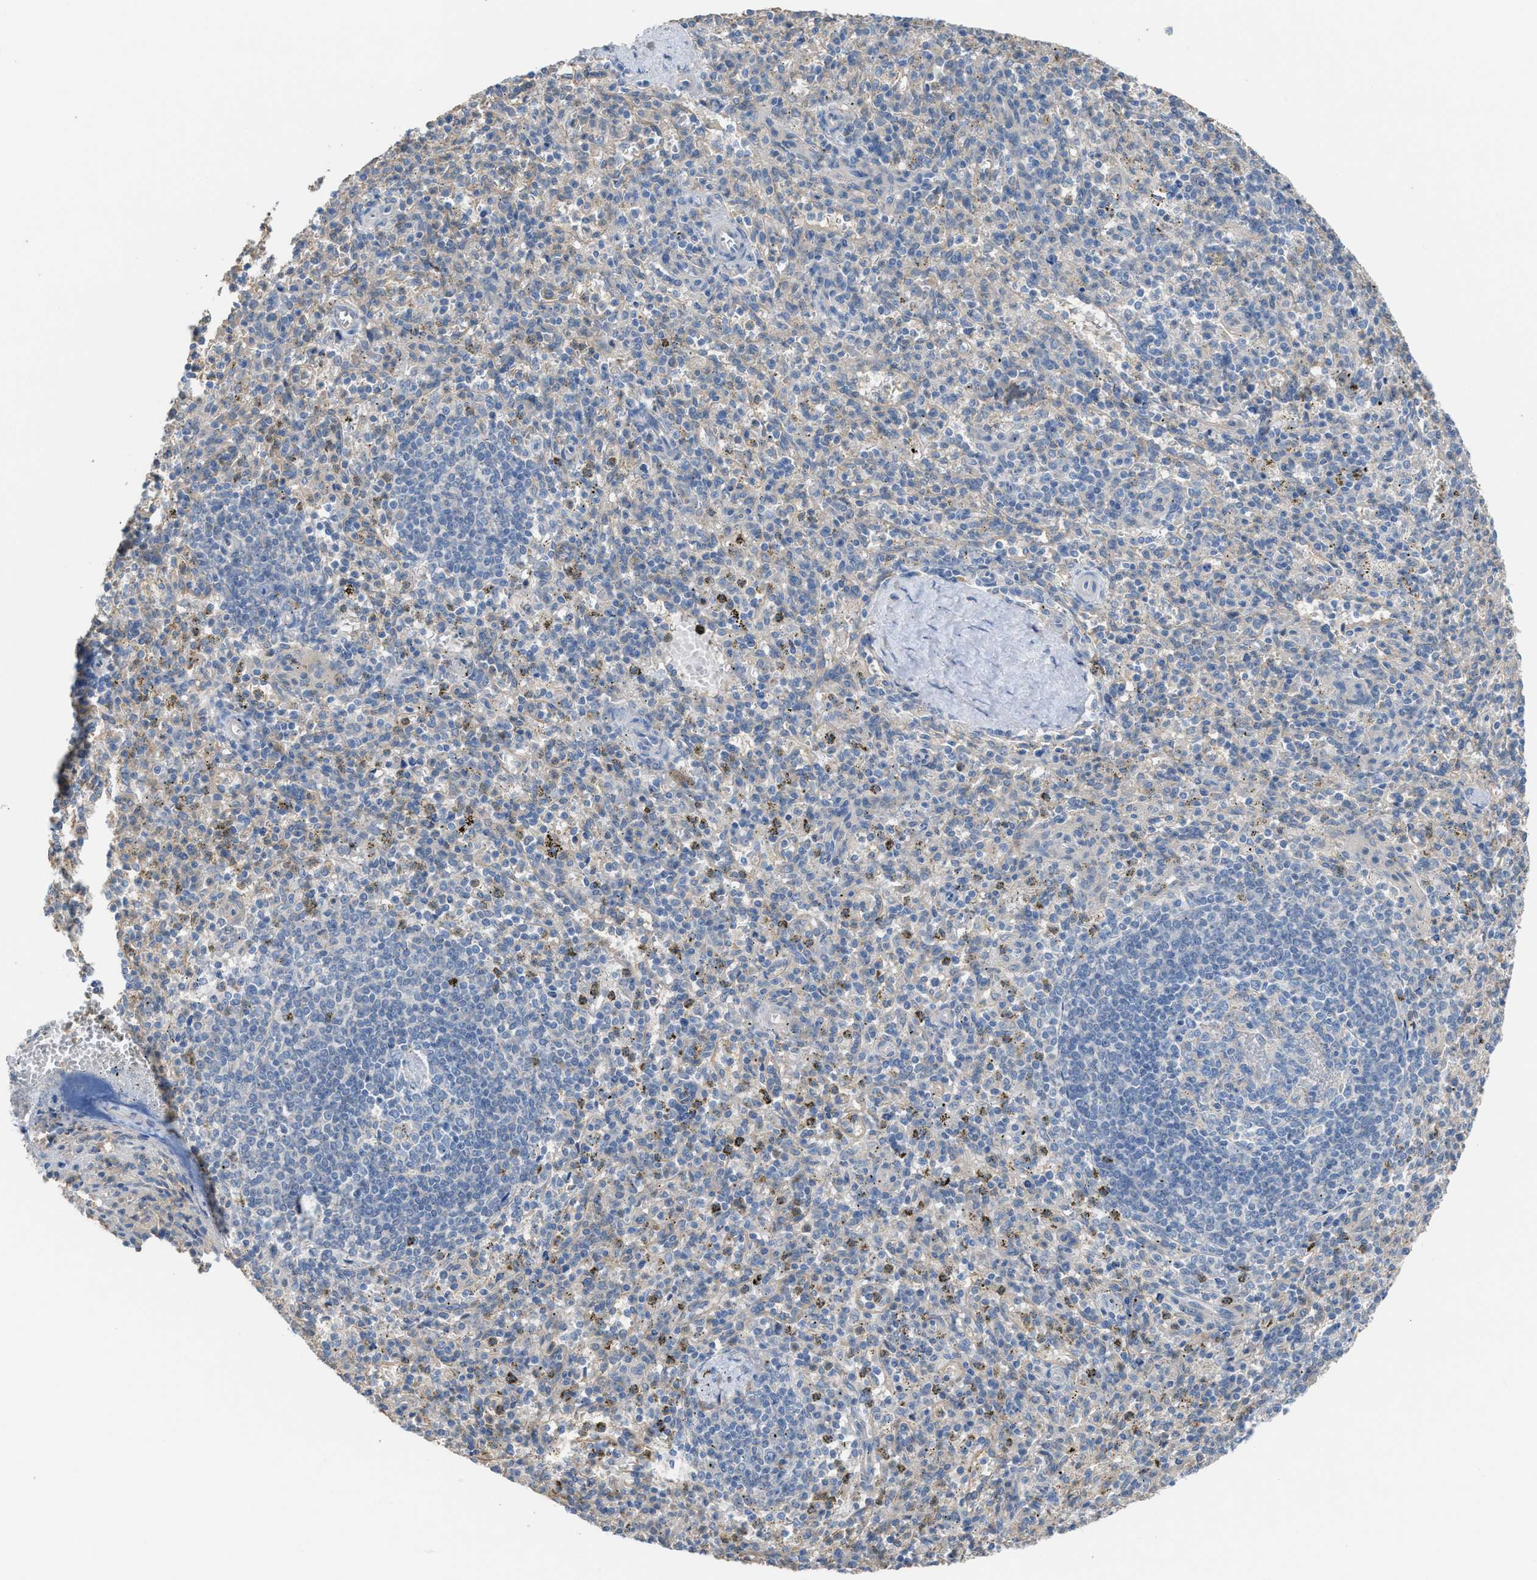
{"staining": {"intensity": "moderate", "quantity": "<25%", "location": "cytoplasmic/membranous"}, "tissue": "spleen", "cell_type": "Cells in red pulp", "image_type": "normal", "snomed": [{"axis": "morphology", "description": "Normal tissue, NOS"}, {"axis": "topography", "description": "Spleen"}], "caption": "DAB immunohistochemical staining of benign human spleen displays moderate cytoplasmic/membranous protein expression in about <25% of cells in red pulp. The staining is performed using DAB brown chromogen to label protein expression. The nuclei are counter-stained blue using hematoxylin.", "gene": "NQO2", "patient": {"sex": "male", "age": 72}}